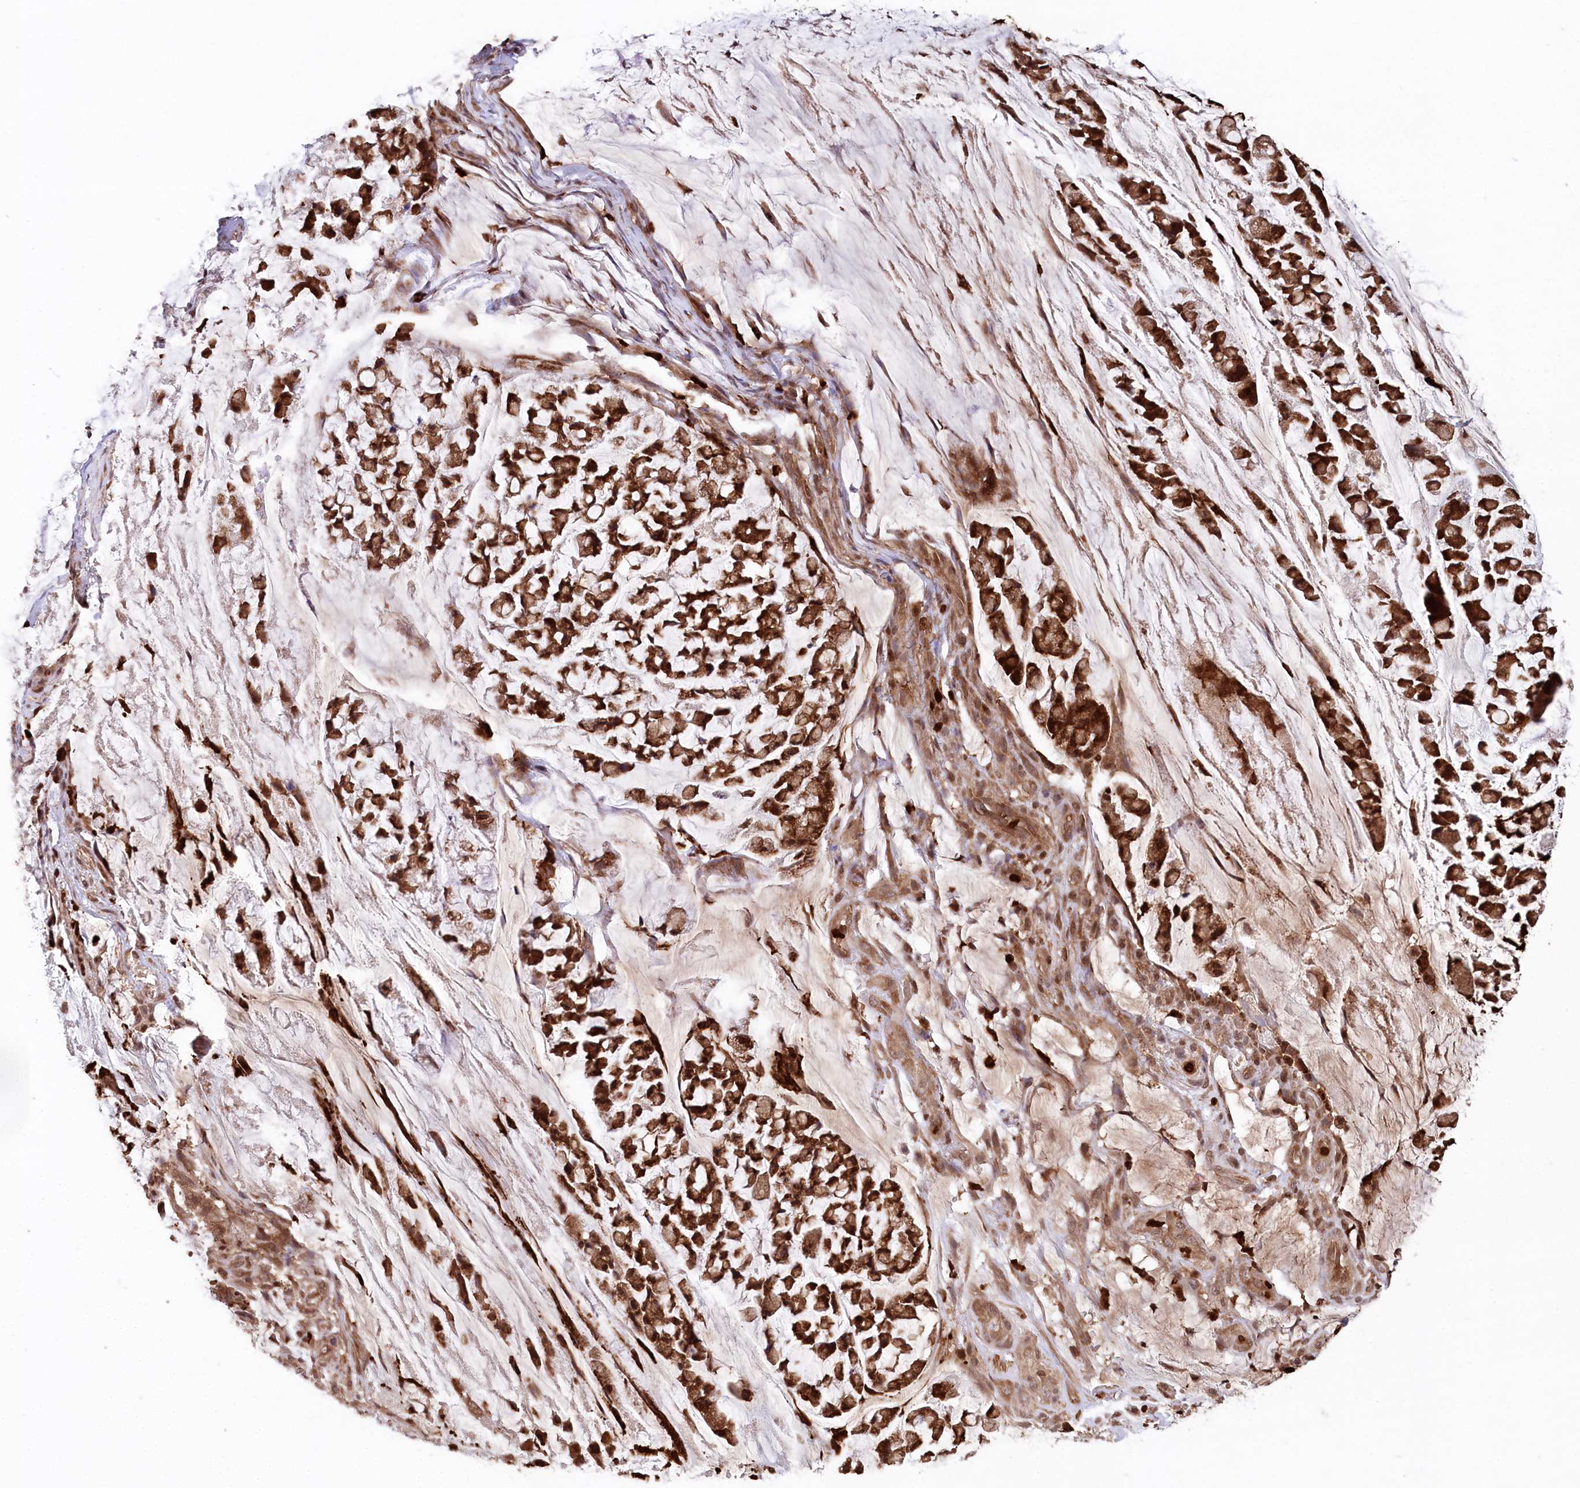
{"staining": {"intensity": "strong", "quantity": ">75%", "location": "cytoplasmic/membranous"}, "tissue": "stomach cancer", "cell_type": "Tumor cells", "image_type": "cancer", "snomed": [{"axis": "morphology", "description": "Adenocarcinoma, NOS"}, {"axis": "topography", "description": "Stomach, lower"}], "caption": "There is high levels of strong cytoplasmic/membranous expression in tumor cells of stomach cancer (adenocarcinoma), as demonstrated by immunohistochemical staining (brown color).", "gene": "LSG1", "patient": {"sex": "male", "age": 67}}